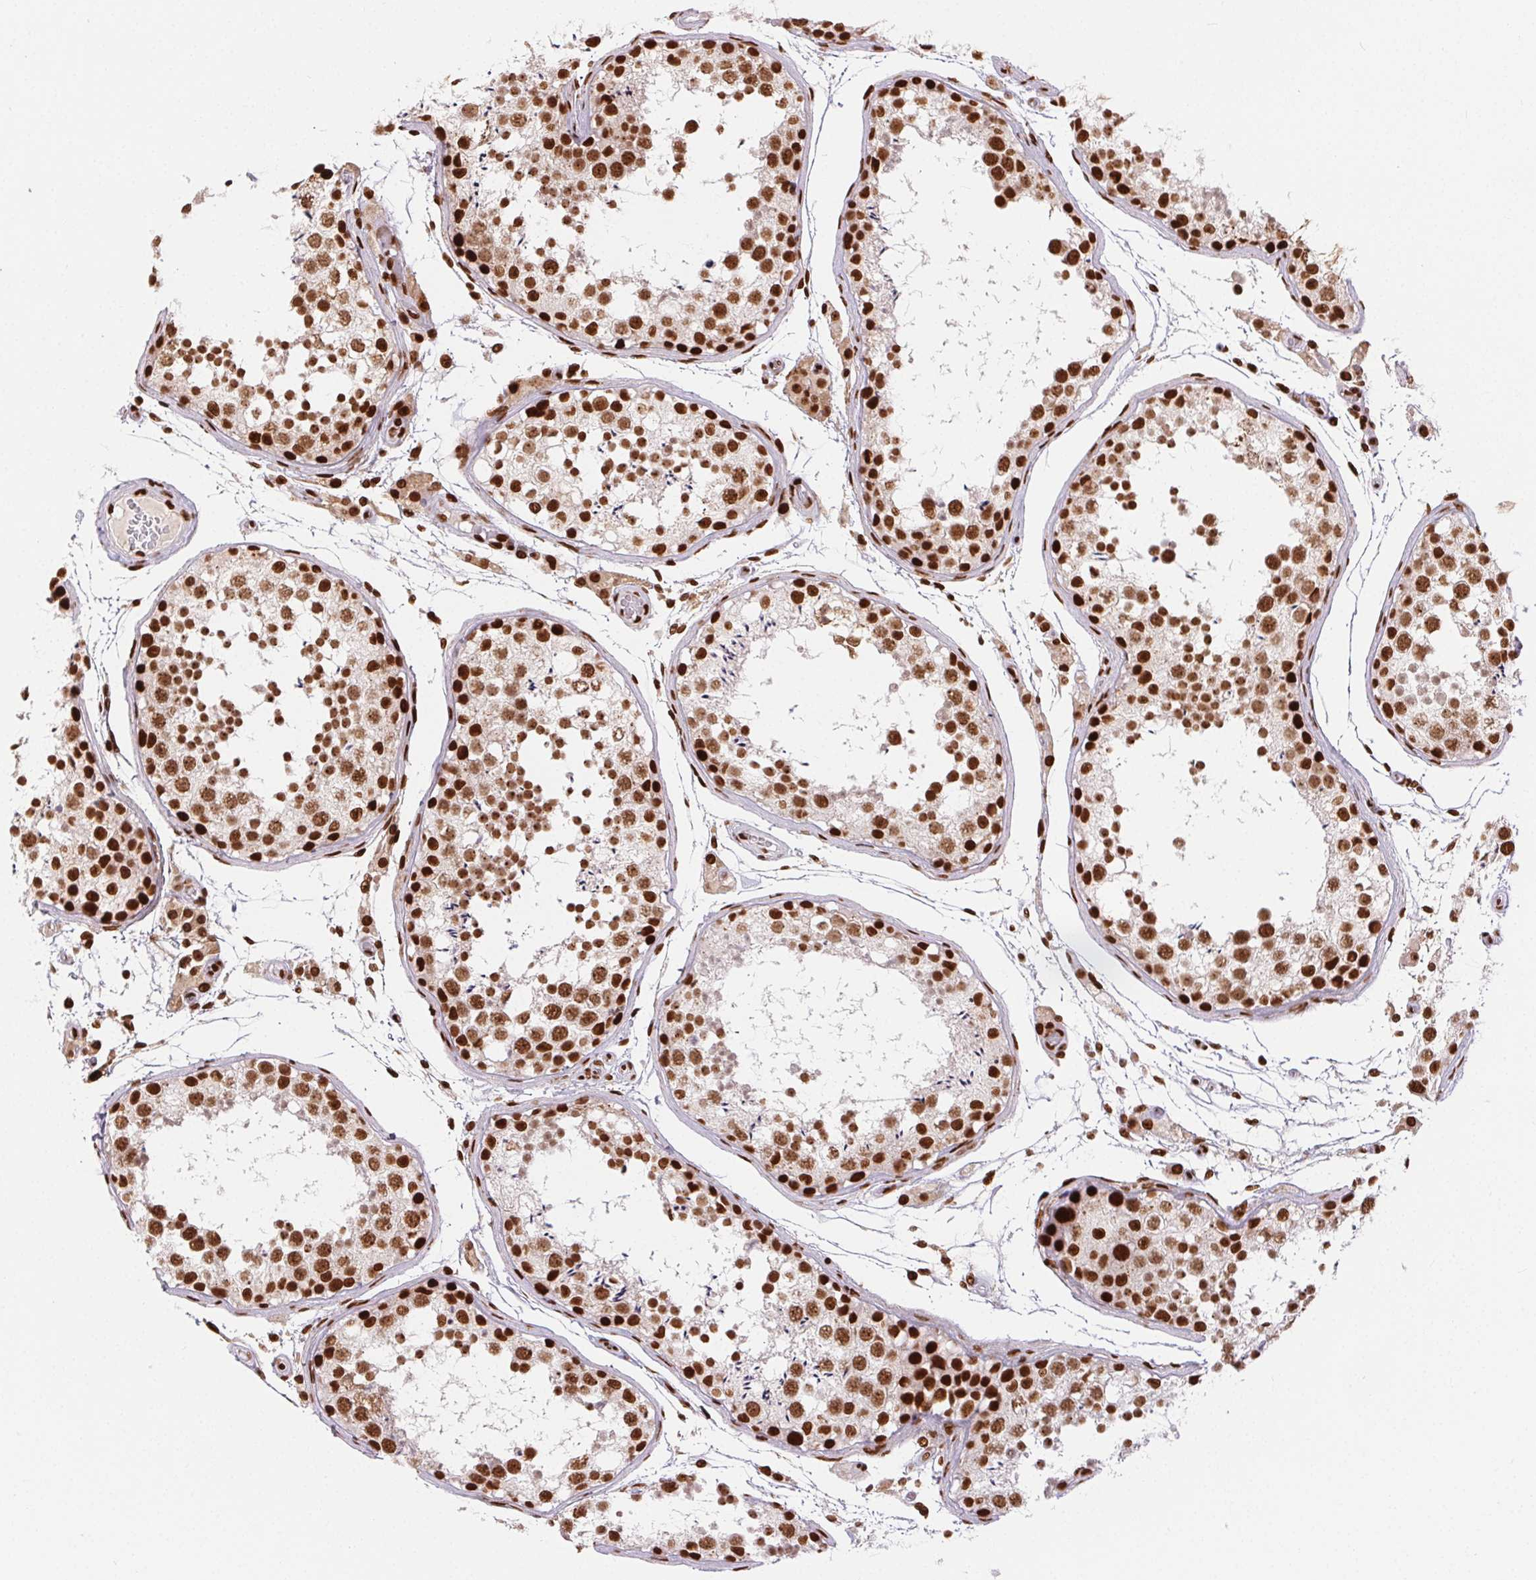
{"staining": {"intensity": "strong", "quantity": ">75%", "location": "nuclear"}, "tissue": "testis", "cell_type": "Cells in seminiferous ducts", "image_type": "normal", "snomed": [{"axis": "morphology", "description": "Normal tissue, NOS"}, {"axis": "topography", "description": "Testis"}], "caption": "Immunohistochemical staining of unremarkable human testis exhibits strong nuclear protein expression in about >75% of cells in seminiferous ducts. The protein is shown in brown color, while the nuclei are stained blue.", "gene": "ZNF80", "patient": {"sex": "male", "age": 29}}